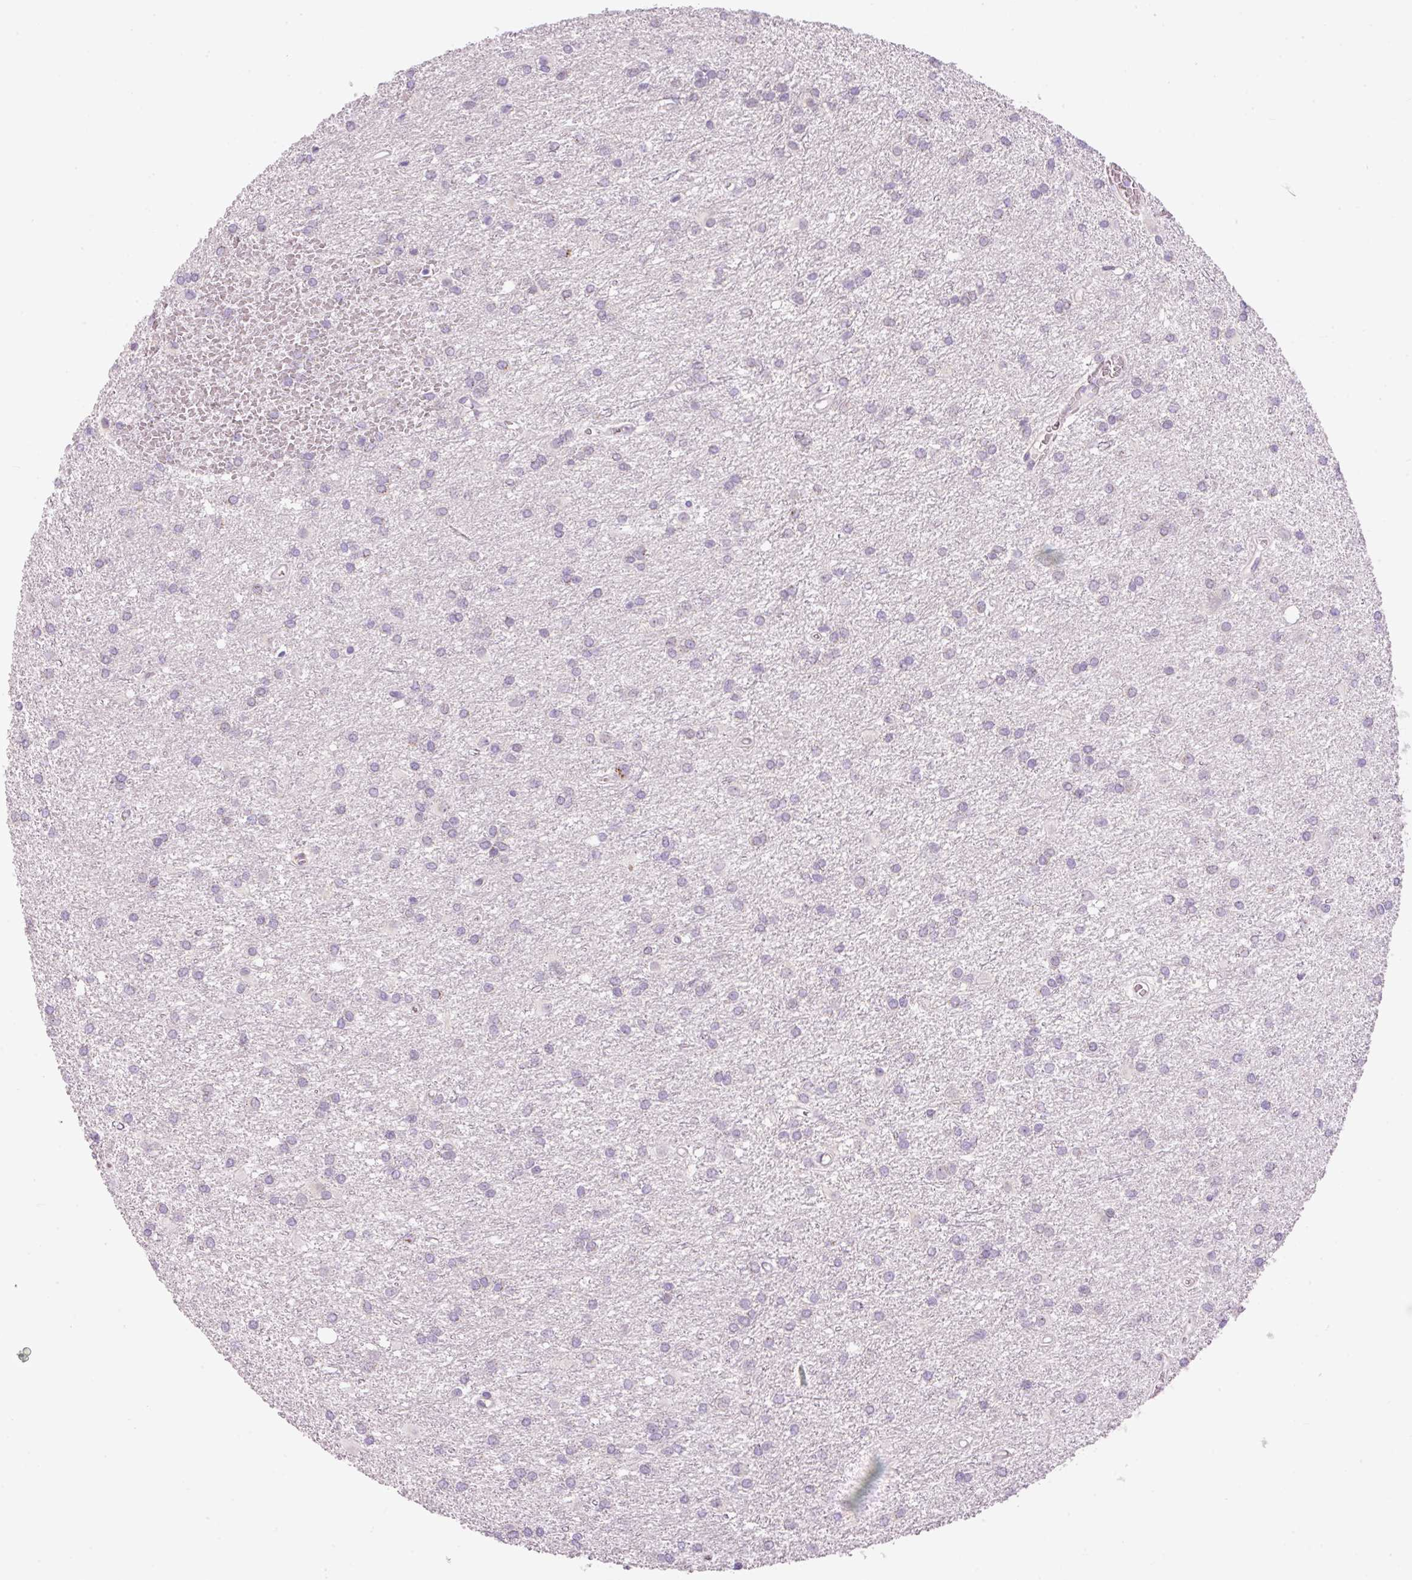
{"staining": {"intensity": "negative", "quantity": "none", "location": "none"}, "tissue": "glioma", "cell_type": "Tumor cells", "image_type": "cancer", "snomed": [{"axis": "morphology", "description": "Glioma, malignant, High grade"}, {"axis": "topography", "description": "Brain"}], "caption": "Immunohistochemistry of glioma demonstrates no staining in tumor cells.", "gene": "HNF1A", "patient": {"sex": "female", "age": 50}}